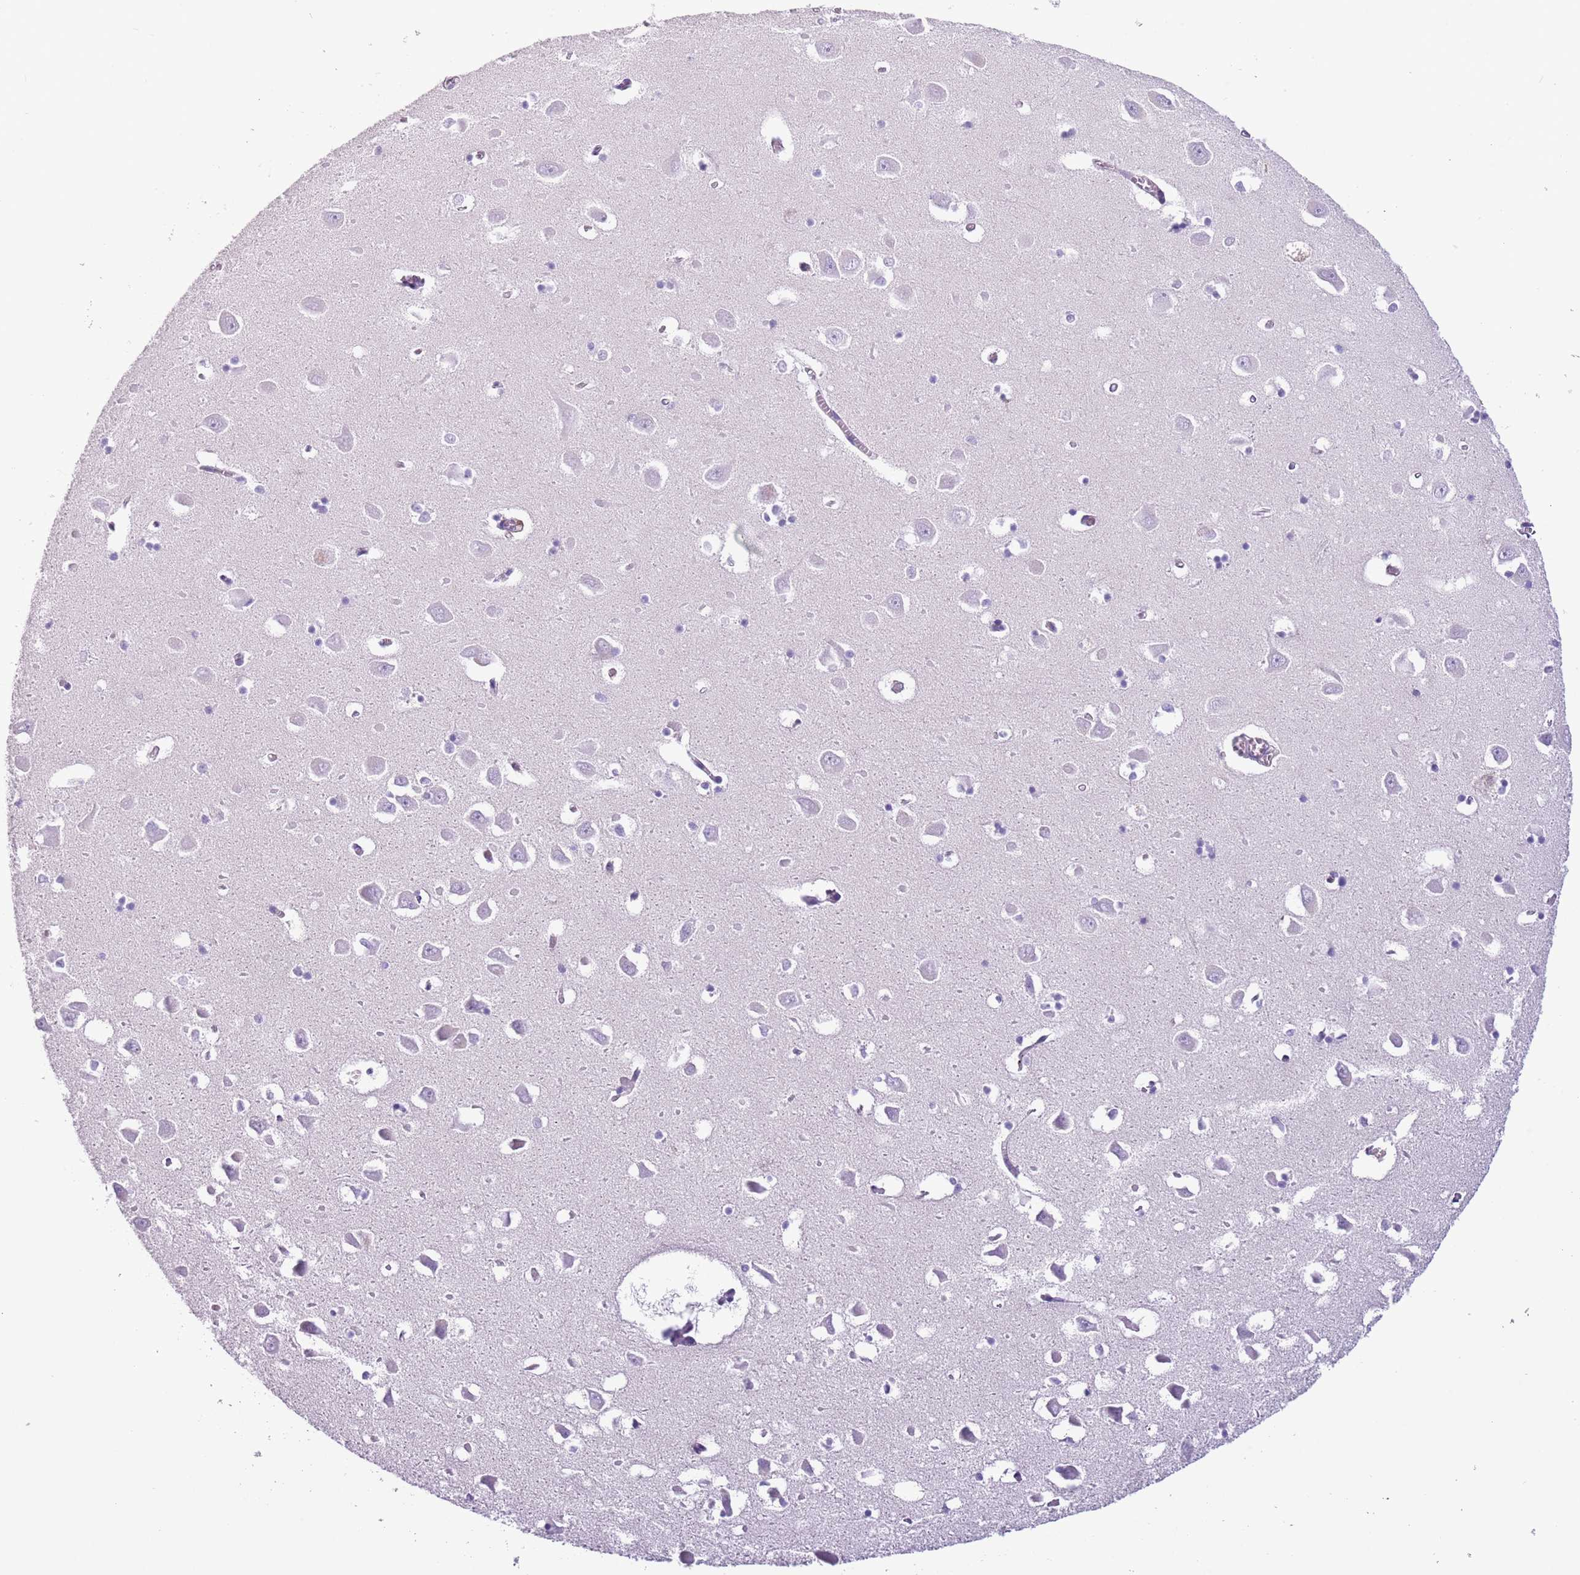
{"staining": {"intensity": "negative", "quantity": "none", "location": "none"}, "tissue": "hippocampus", "cell_type": "Glial cells", "image_type": "normal", "snomed": [{"axis": "morphology", "description": "Normal tissue, NOS"}, {"axis": "topography", "description": "Hippocampus"}], "caption": "Hippocampus was stained to show a protein in brown. There is no significant staining in glial cells. Nuclei are stained in blue.", "gene": "RBP3", "patient": {"sex": "male", "age": 70}}